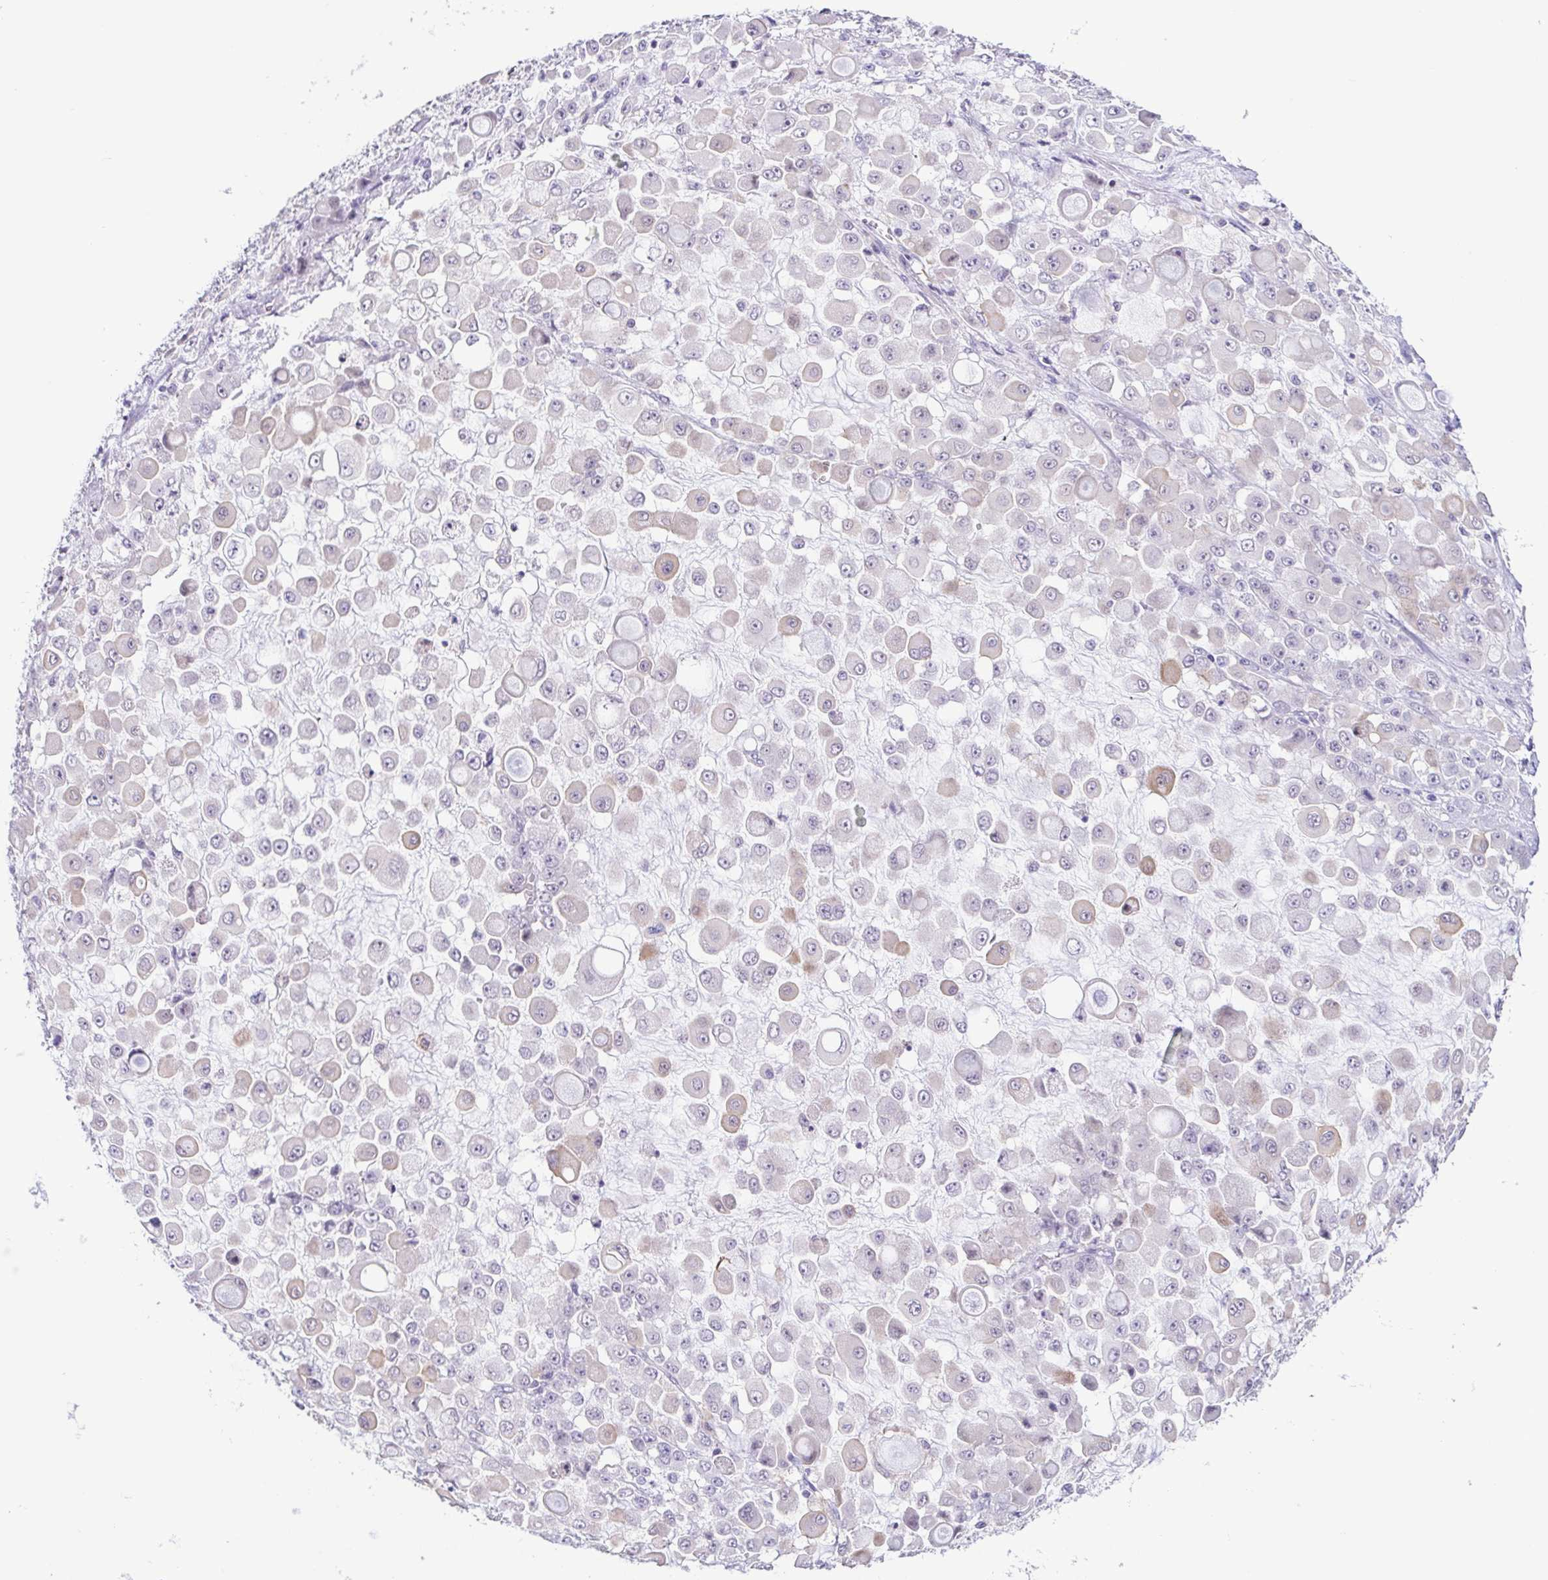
{"staining": {"intensity": "negative", "quantity": "none", "location": "none"}, "tissue": "stomach cancer", "cell_type": "Tumor cells", "image_type": "cancer", "snomed": [{"axis": "morphology", "description": "Adenocarcinoma, NOS"}, {"axis": "topography", "description": "Stomach"}], "caption": "This is an IHC micrograph of human stomach cancer (adenocarcinoma). There is no positivity in tumor cells.", "gene": "TERT", "patient": {"sex": "female", "age": 76}}